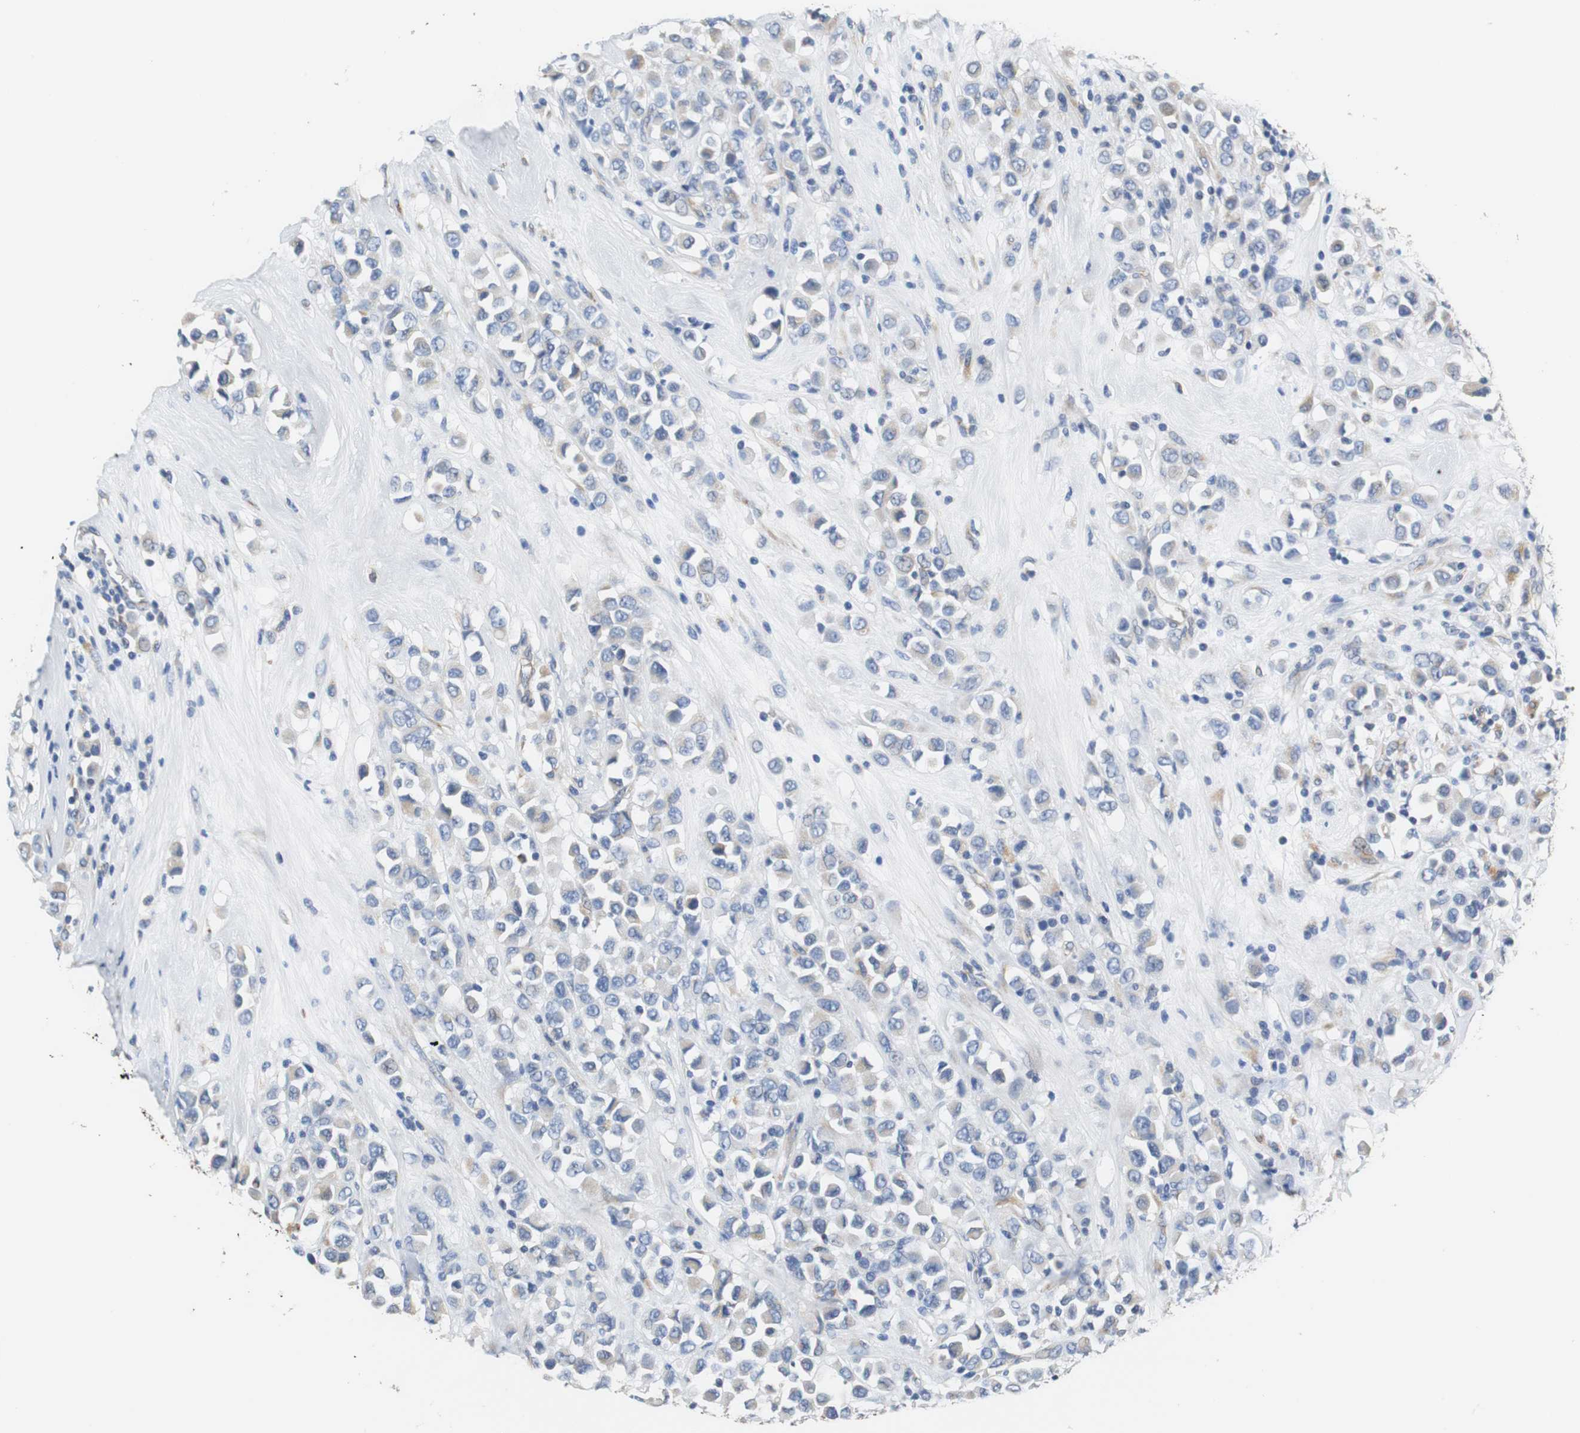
{"staining": {"intensity": "negative", "quantity": "none", "location": "none"}, "tissue": "breast cancer", "cell_type": "Tumor cells", "image_type": "cancer", "snomed": [{"axis": "morphology", "description": "Duct carcinoma"}, {"axis": "topography", "description": "Breast"}], "caption": "A histopathology image of human breast cancer is negative for staining in tumor cells.", "gene": "PCK1", "patient": {"sex": "female", "age": 61}}